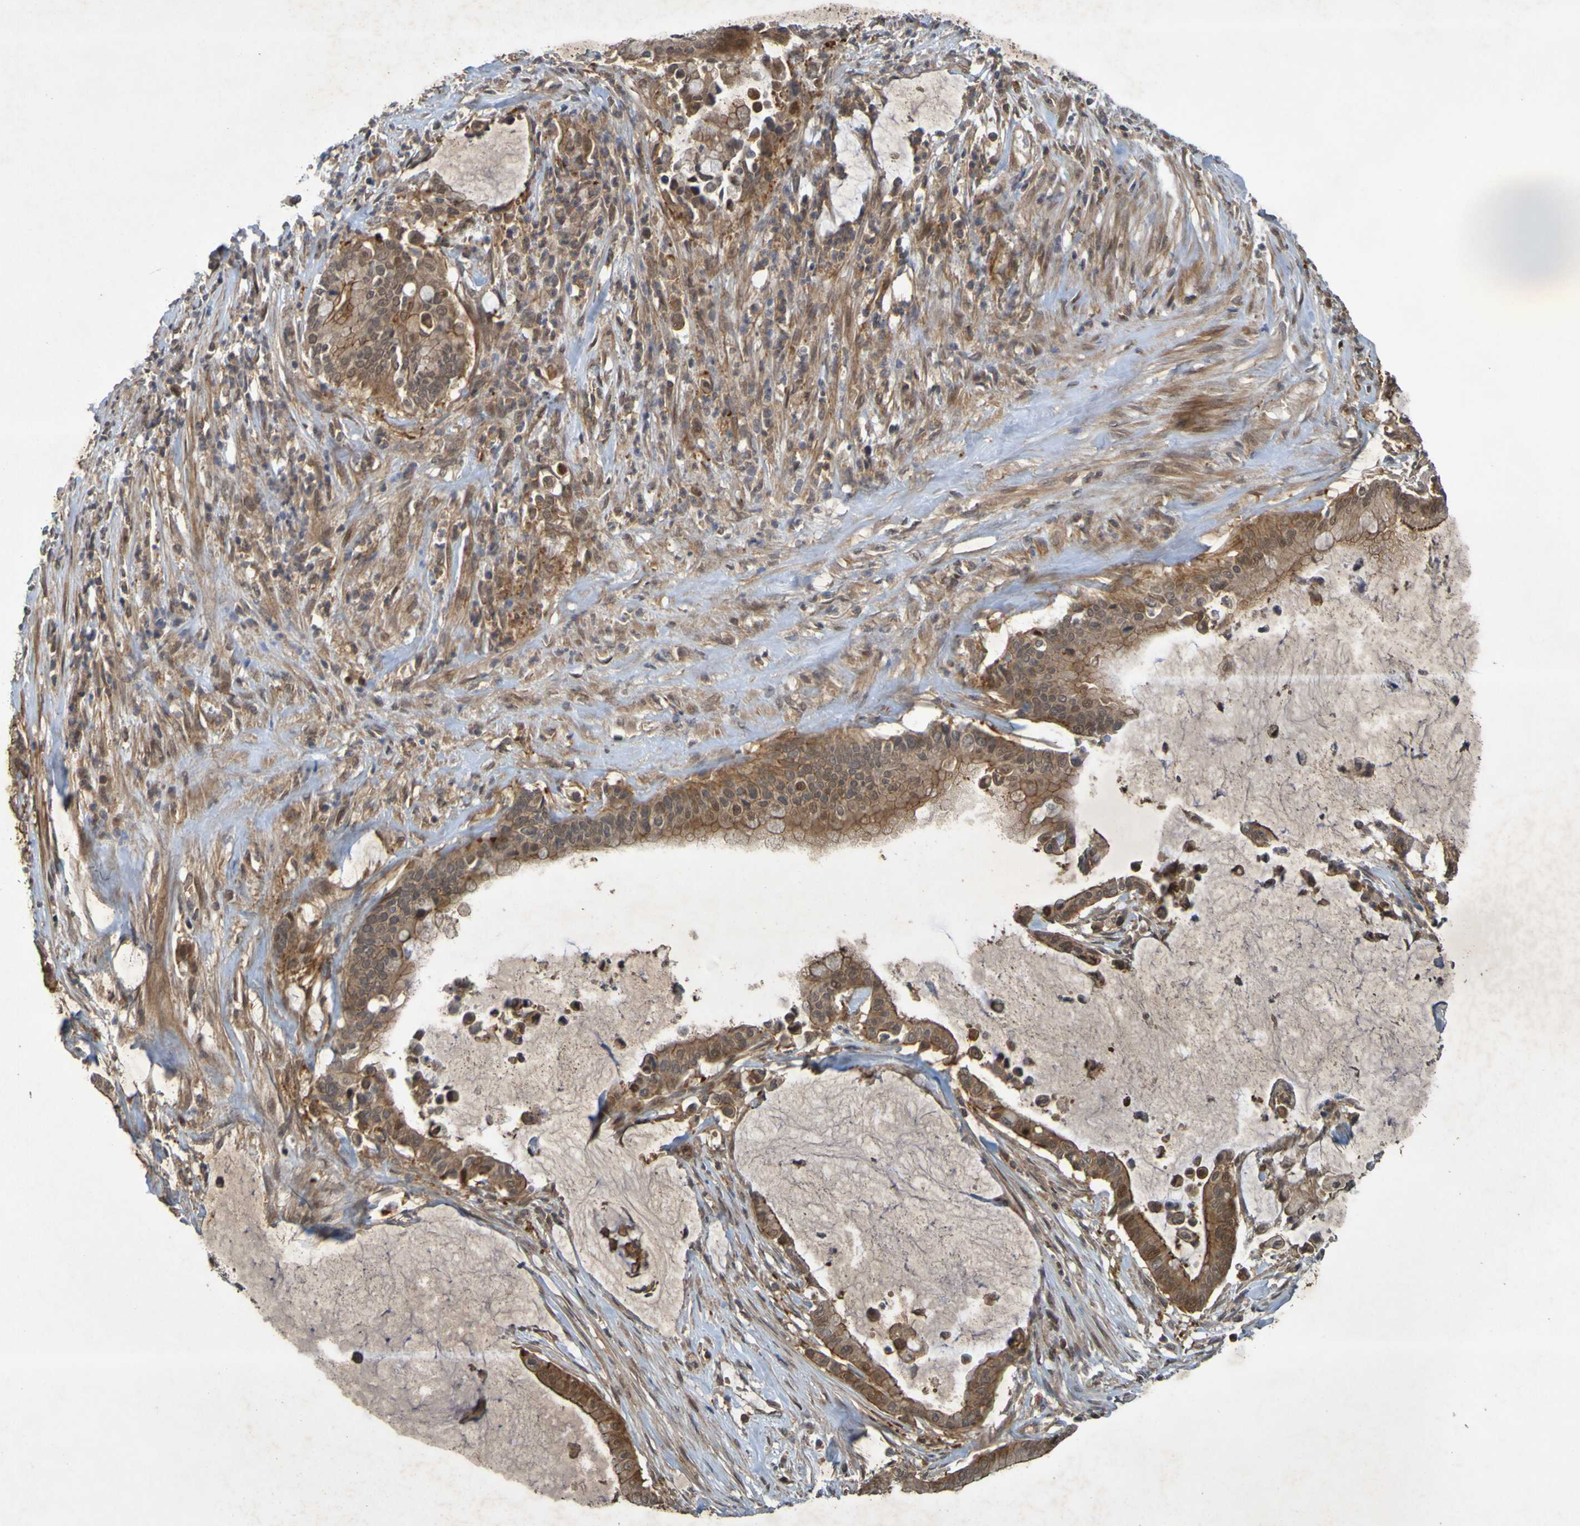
{"staining": {"intensity": "strong", "quantity": ">75%", "location": "cytoplasmic/membranous"}, "tissue": "pancreatic cancer", "cell_type": "Tumor cells", "image_type": "cancer", "snomed": [{"axis": "morphology", "description": "Adenocarcinoma, NOS"}, {"axis": "topography", "description": "Pancreas"}], "caption": "IHC of human adenocarcinoma (pancreatic) displays high levels of strong cytoplasmic/membranous positivity in approximately >75% of tumor cells. The protein is shown in brown color, while the nuclei are stained blue.", "gene": "ARHGEF11", "patient": {"sex": "male", "age": 41}}